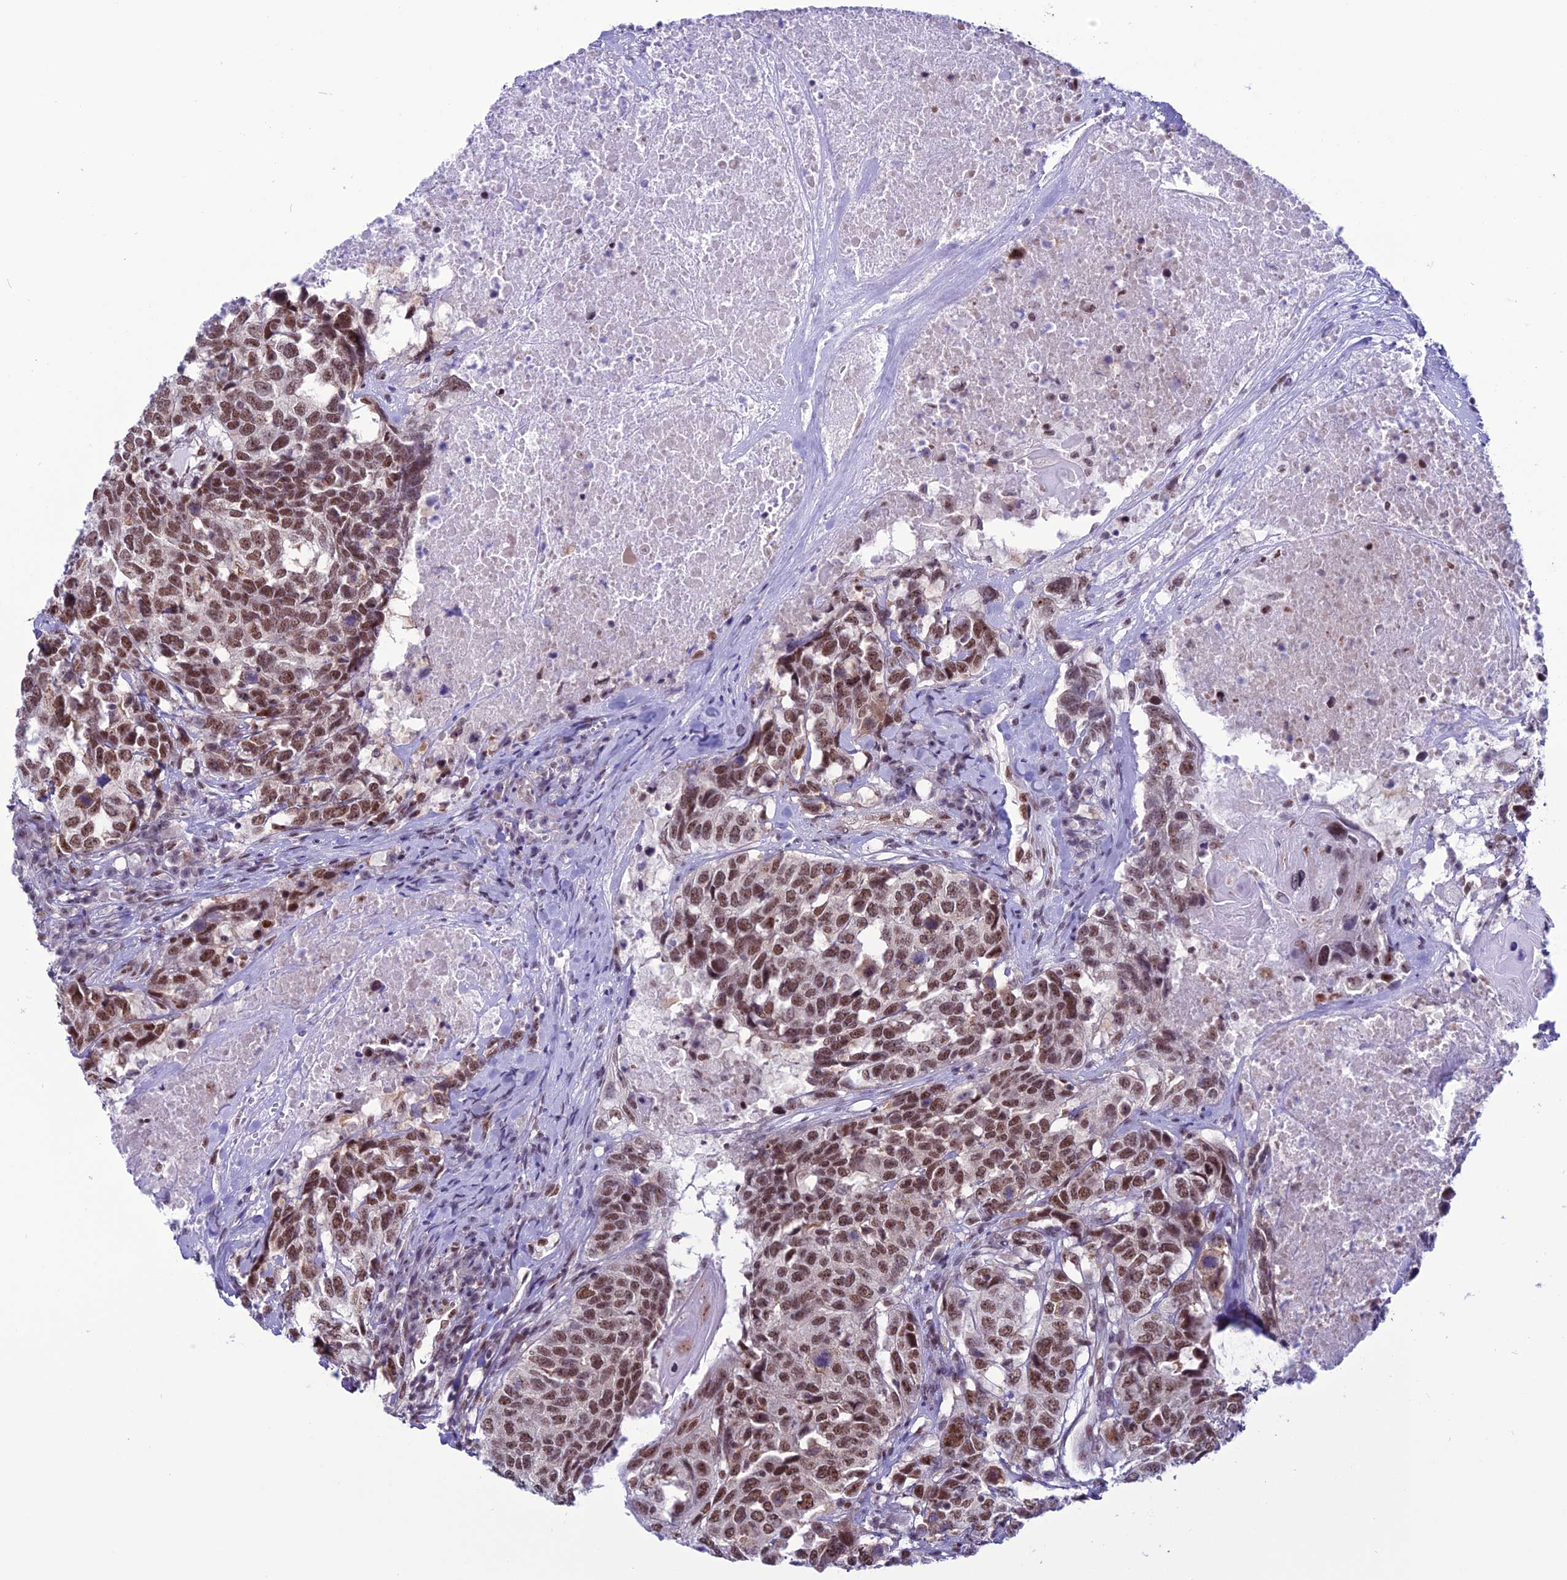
{"staining": {"intensity": "moderate", "quantity": ">75%", "location": "nuclear"}, "tissue": "head and neck cancer", "cell_type": "Tumor cells", "image_type": "cancer", "snomed": [{"axis": "morphology", "description": "Squamous cell carcinoma, NOS"}, {"axis": "topography", "description": "Head-Neck"}], "caption": "About >75% of tumor cells in human head and neck cancer (squamous cell carcinoma) display moderate nuclear protein expression as visualized by brown immunohistochemical staining.", "gene": "U2AF1", "patient": {"sex": "male", "age": 66}}